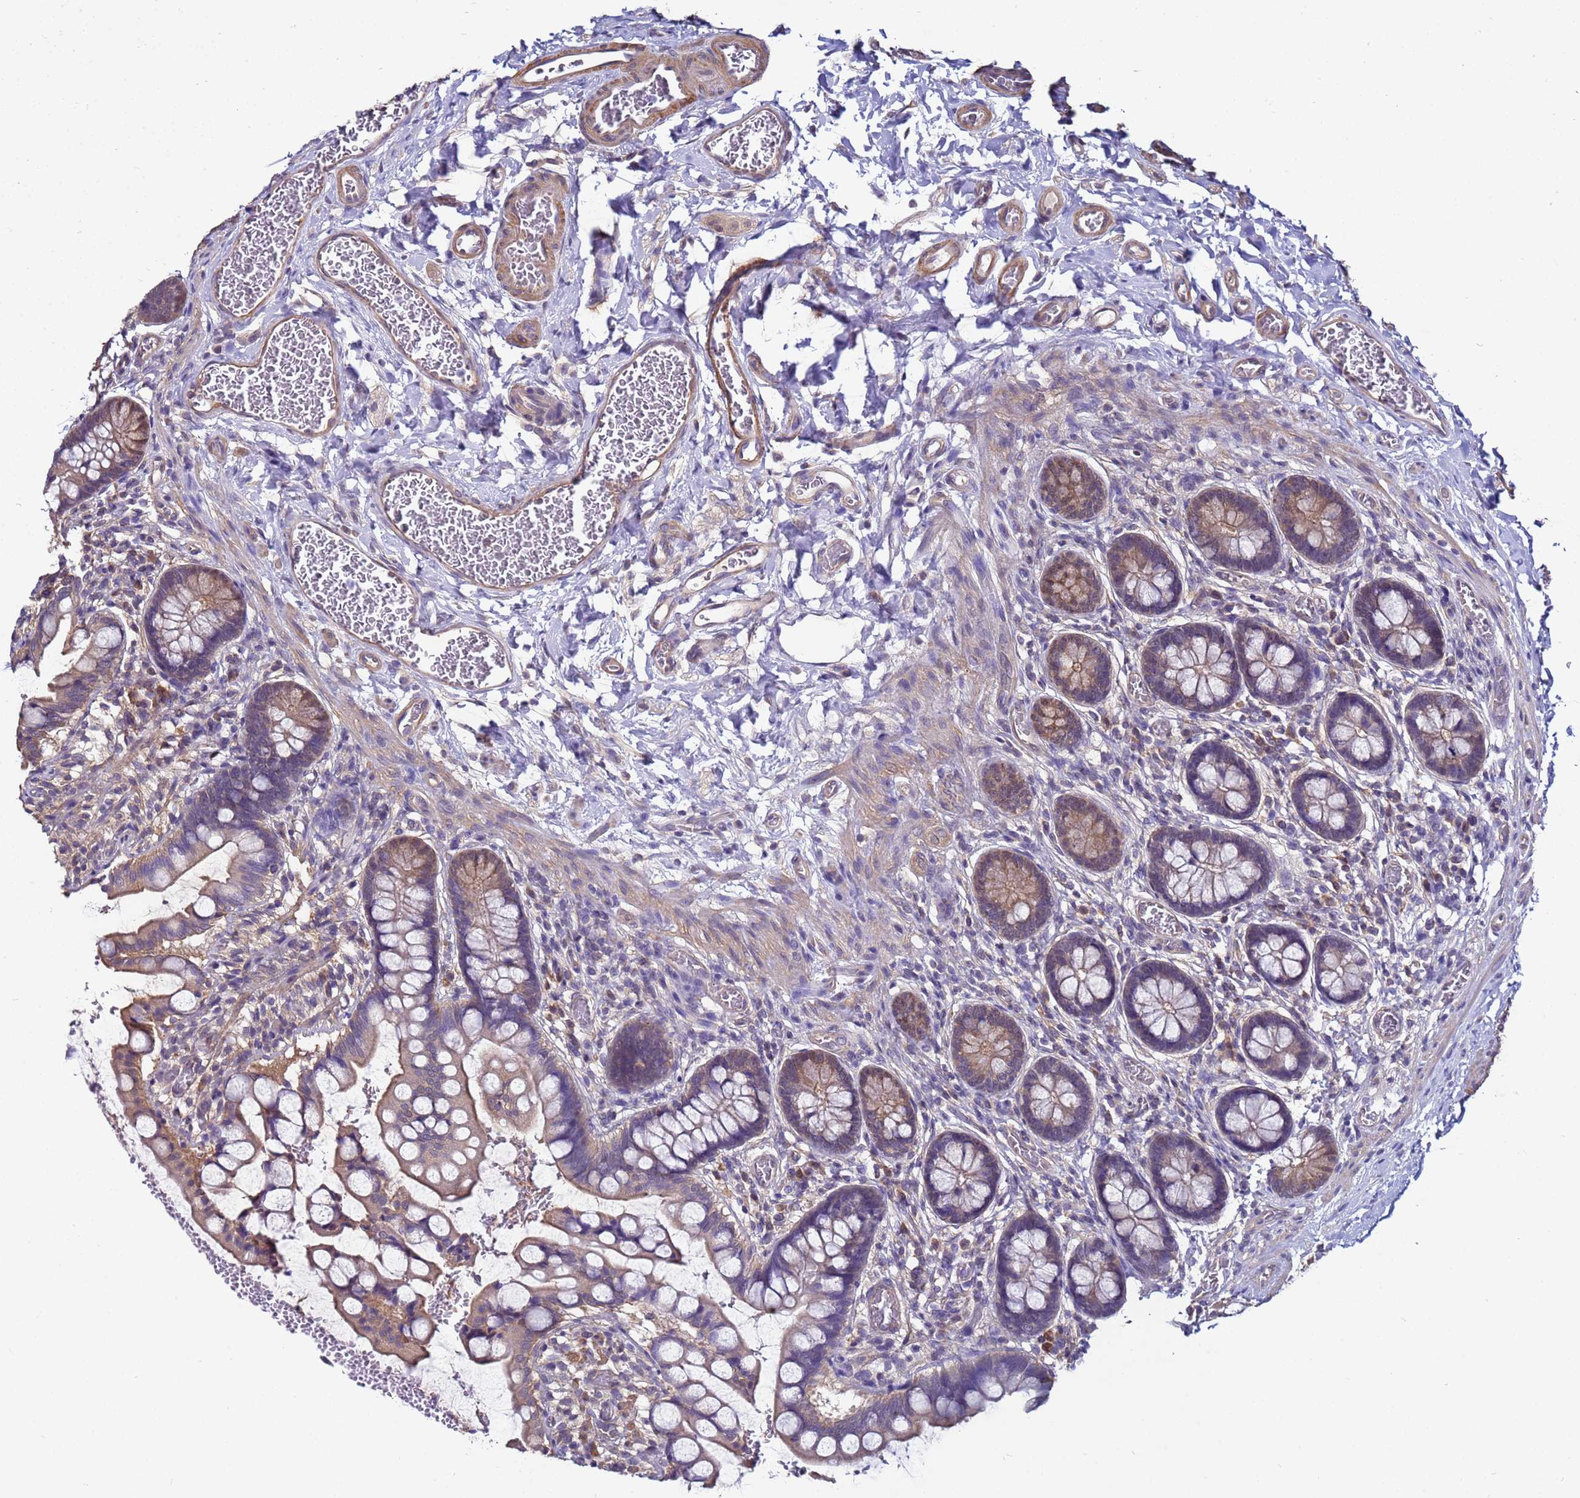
{"staining": {"intensity": "moderate", "quantity": ">75%", "location": "cytoplasmic/membranous"}, "tissue": "small intestine", "cell_type": "Glandular cells", "image_type": "normal", "snomed": [{"axis": "morphology", "description": "Normal tissue, NOS"}, {"axis": "topography", "description": "Small intestine"}], "caption": "Brown immunohistochemical staining in unremarkable small intestine exhibits moderate cytoplasmic/membranous expression in approximately >75% of glandular cells.", "gene": "NAXE", "patient": {"sex": "male", "age": 52}}